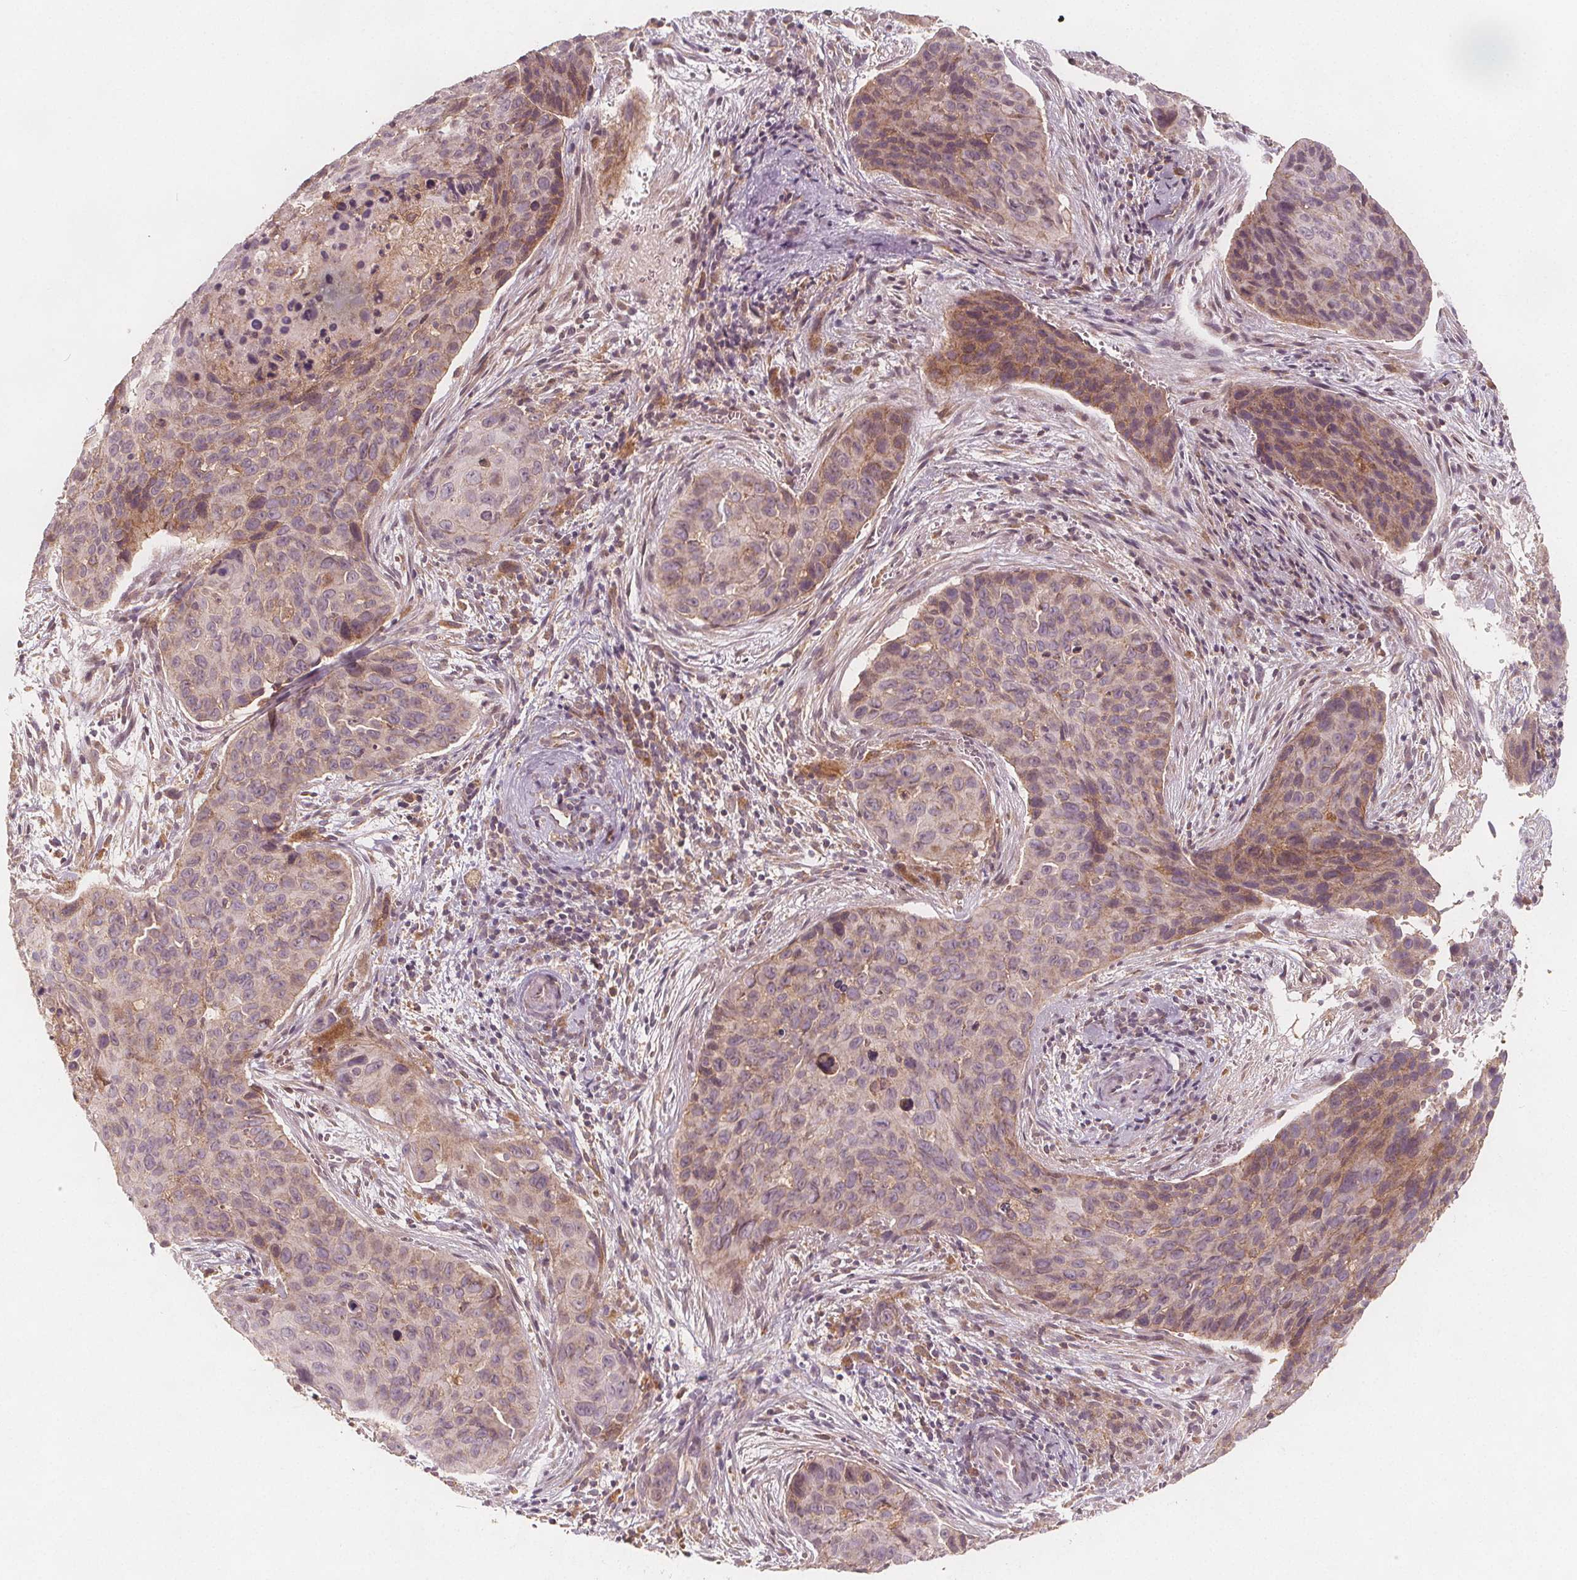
{"staining": {"intensity": "weak", "quantity": "25%-75%", "location": "cytoplasmic/membranous"}, "tissue": "cervical cancer", "cell_type": "Tumor cells", "image_type": "cancer", "snomed": [{"axis": "morphology", "description": "Squamous cell carcinoma, NOS"}, {"axis": "topography", "description": "Cervix"}], "caption": "Immunohistochemical staining of human cervical cancer displays low levels of weak cytoplasmic/membranous expression in about 25%-75% of tumor cells.", "gene": "NCSTN", "patient": {"sex": "female", "age": 35}}